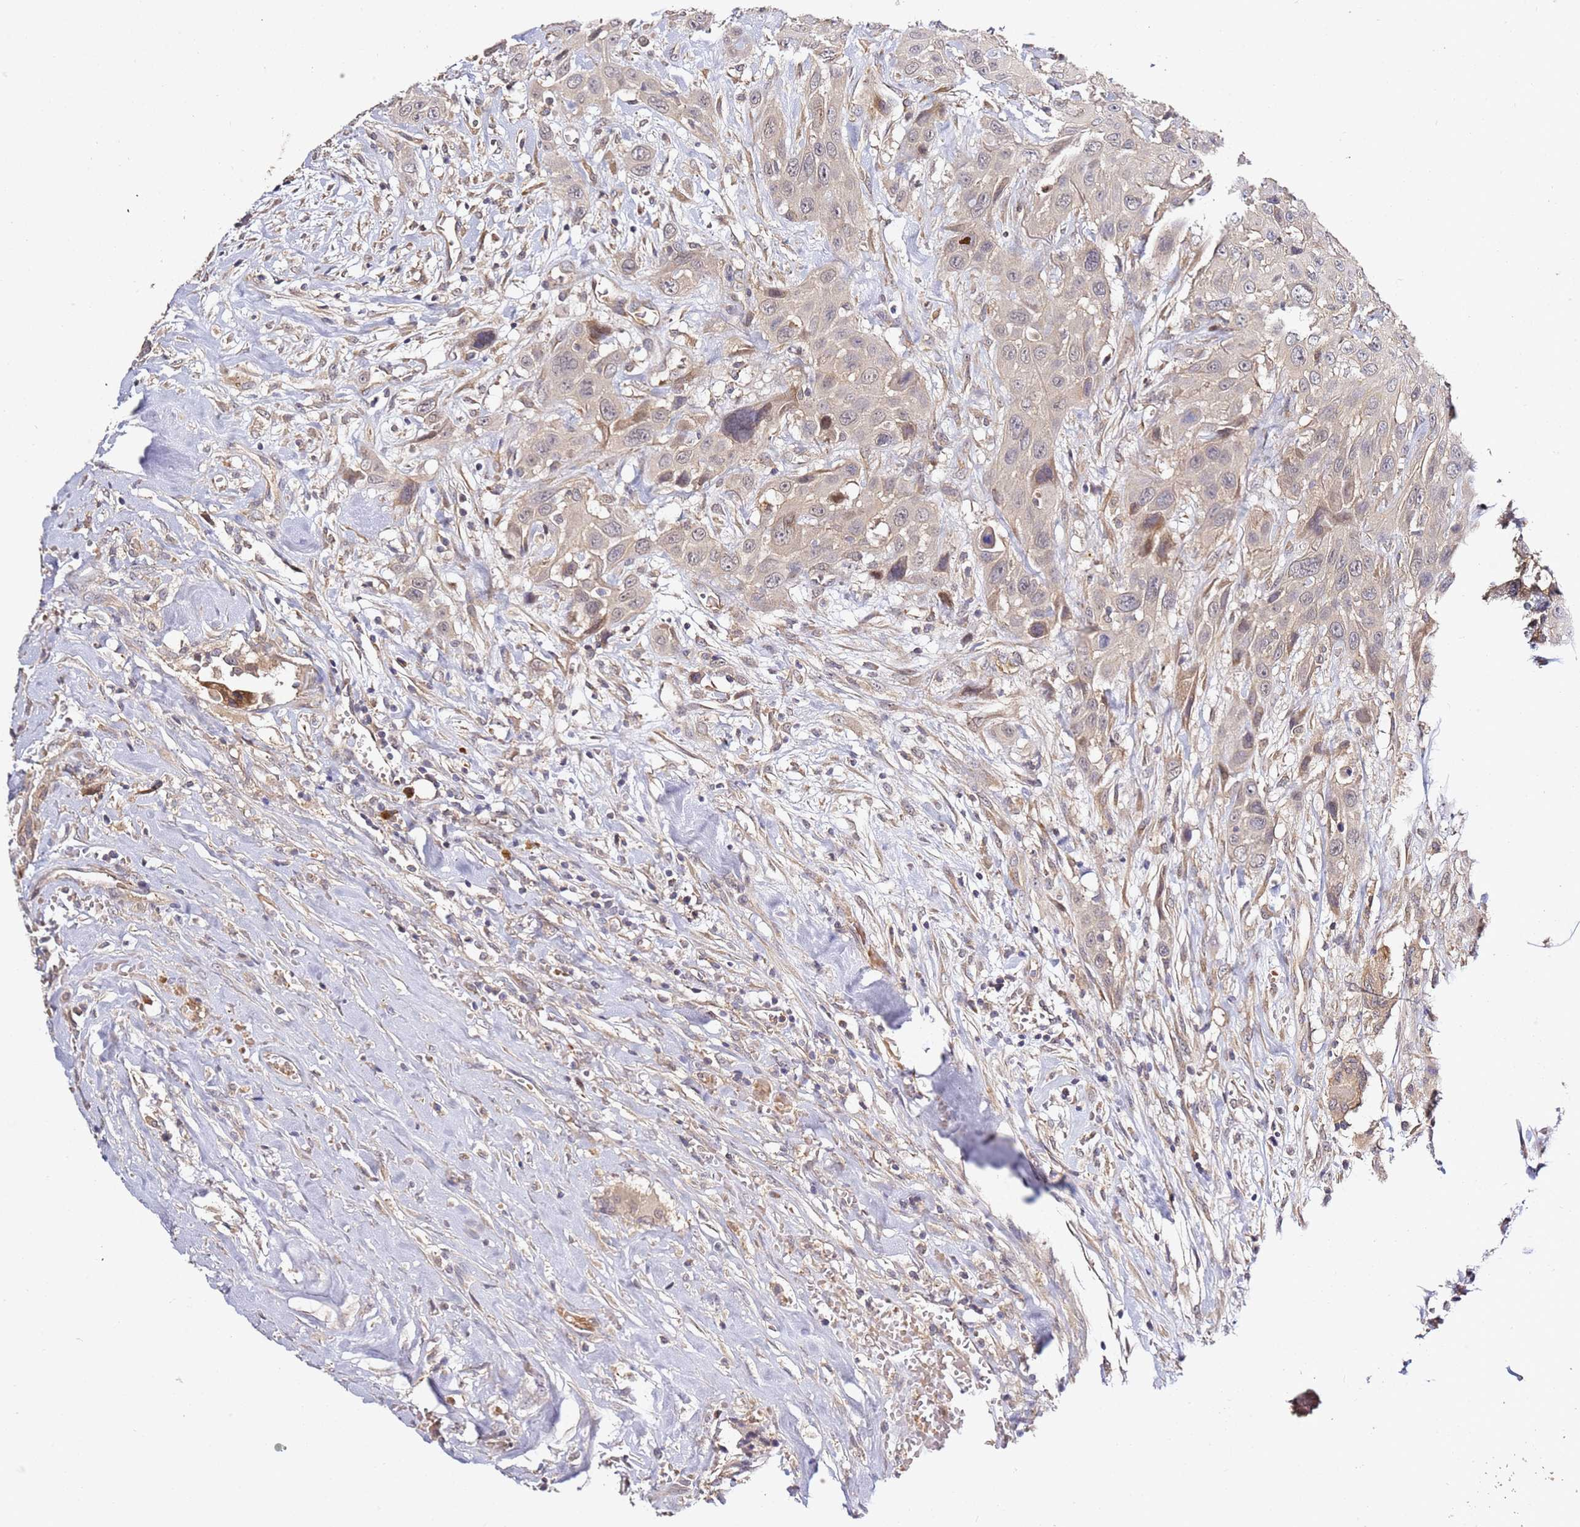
{"staining": {"intensity": "weak", "quantity": "<25%", "location": "cytoplasmic/membranous"}, "tissue": "head and neck cancer", "cell_type": "Tumor cells", "image_type": "cancer", "snomed": [{"axis": "morphology", "description": "Squamous cell carcinoma, NOS"}, {"axis": "topography", "description": "Head-Neck"}], "caption": "The image shows no staining of tumor cells in squamous cell carcinoma (head and neck).", "gene": "OSBPL2", "patient": {"sex": "male", "age": 81}}